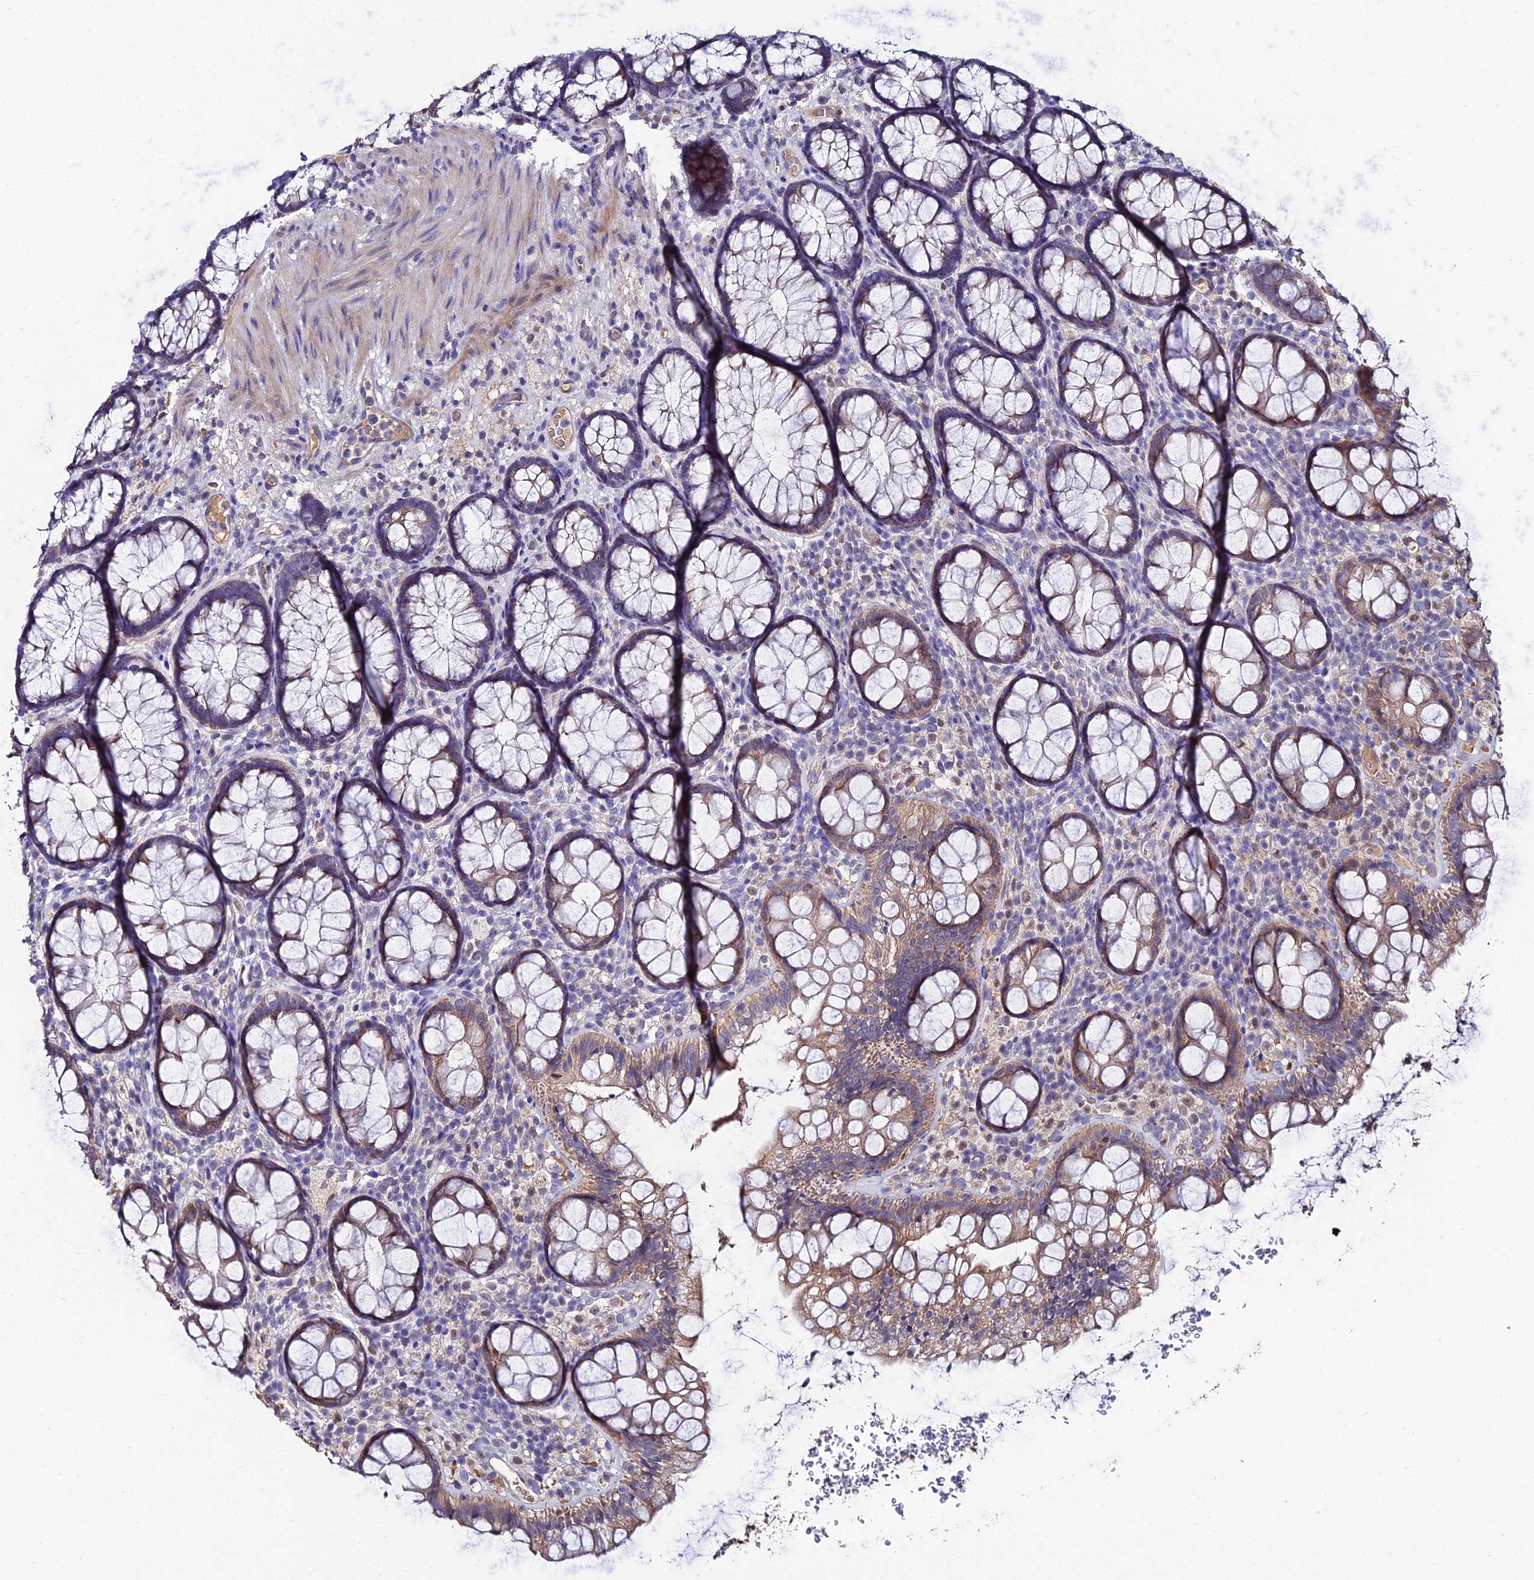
{"staining": {"intensity": "weak", "quantity": "25%-75%", "location": "cytoplasmic/membranous"}, "tissue": "rectum", "cell_type": "Glandular cells", "image_type": "normal", "snomed": [{"axis": "morphology", "description": "Normal tissue, NOS"}, {"axis": "topography", "description": "Rectum"}], "caption": "This photomicrograph shows immunohistochemistry staining of benign rectum, with low weak cytoplasmic/membranous staining in about 25%-75% of glandular cells.", "gene": "ESRRG", "patient": {"sex": "male", "age": 83}}